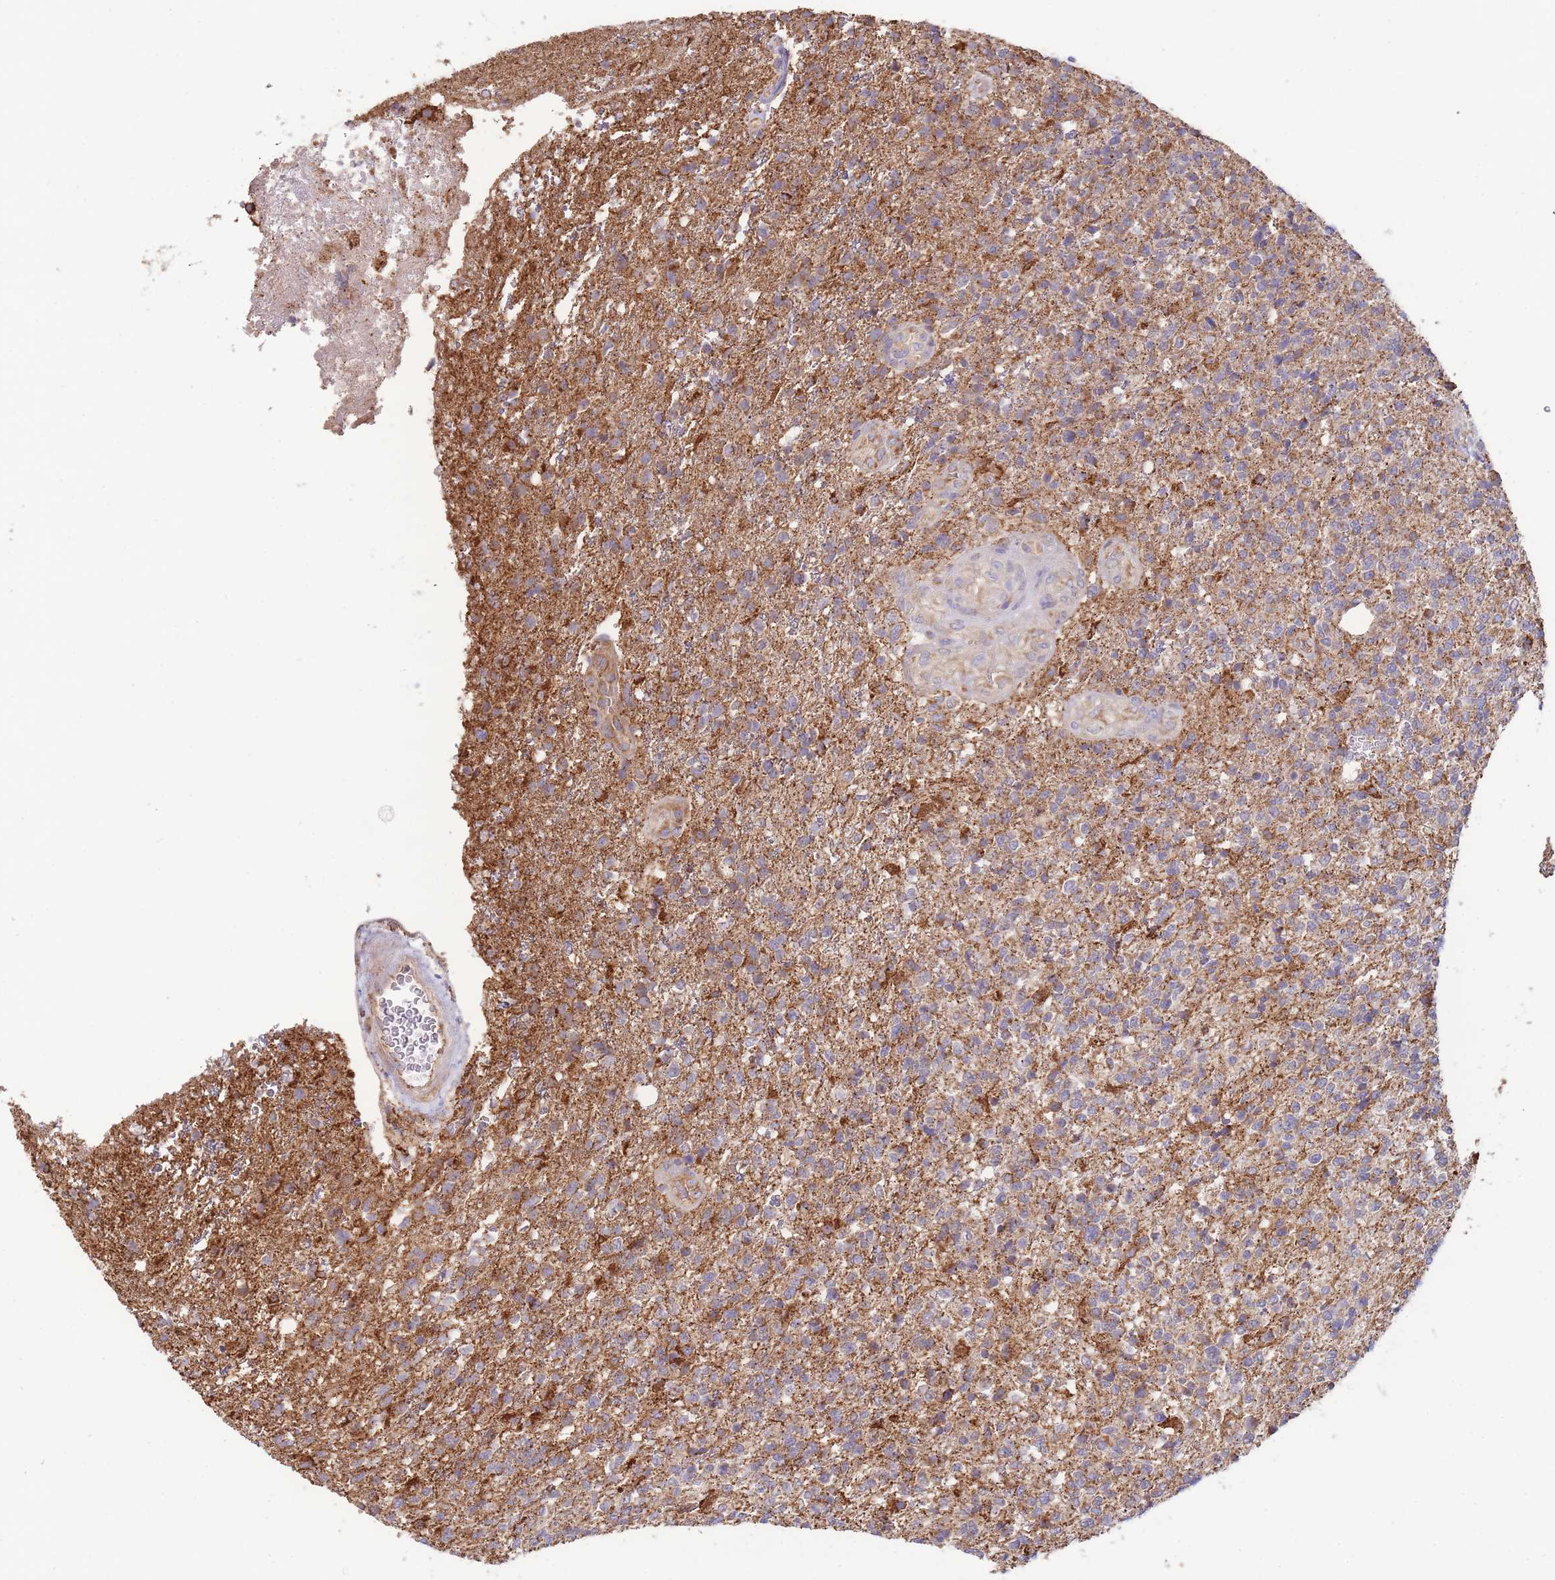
{"staining": {"intensity": "moderate", "quantity": "<25%", "location": "cytoplasmic/membranous"}, "tissue": "glioma", "cell_type": "Tumor cells", "image_type": "cancer", "snomed": [{"axis": "morphology", "description": "Glioma, malignant, High grade"}, {"axis": "topography", "description": "Brain"}], "caption": "A micrograph of malignant glioma (high-grade) stained for a protein exhibits moderate cytoplasmic/membranous brown staining in tumor cells.", "gene": "MRPL17", "patient": {"sex": "male", "age": 56}}